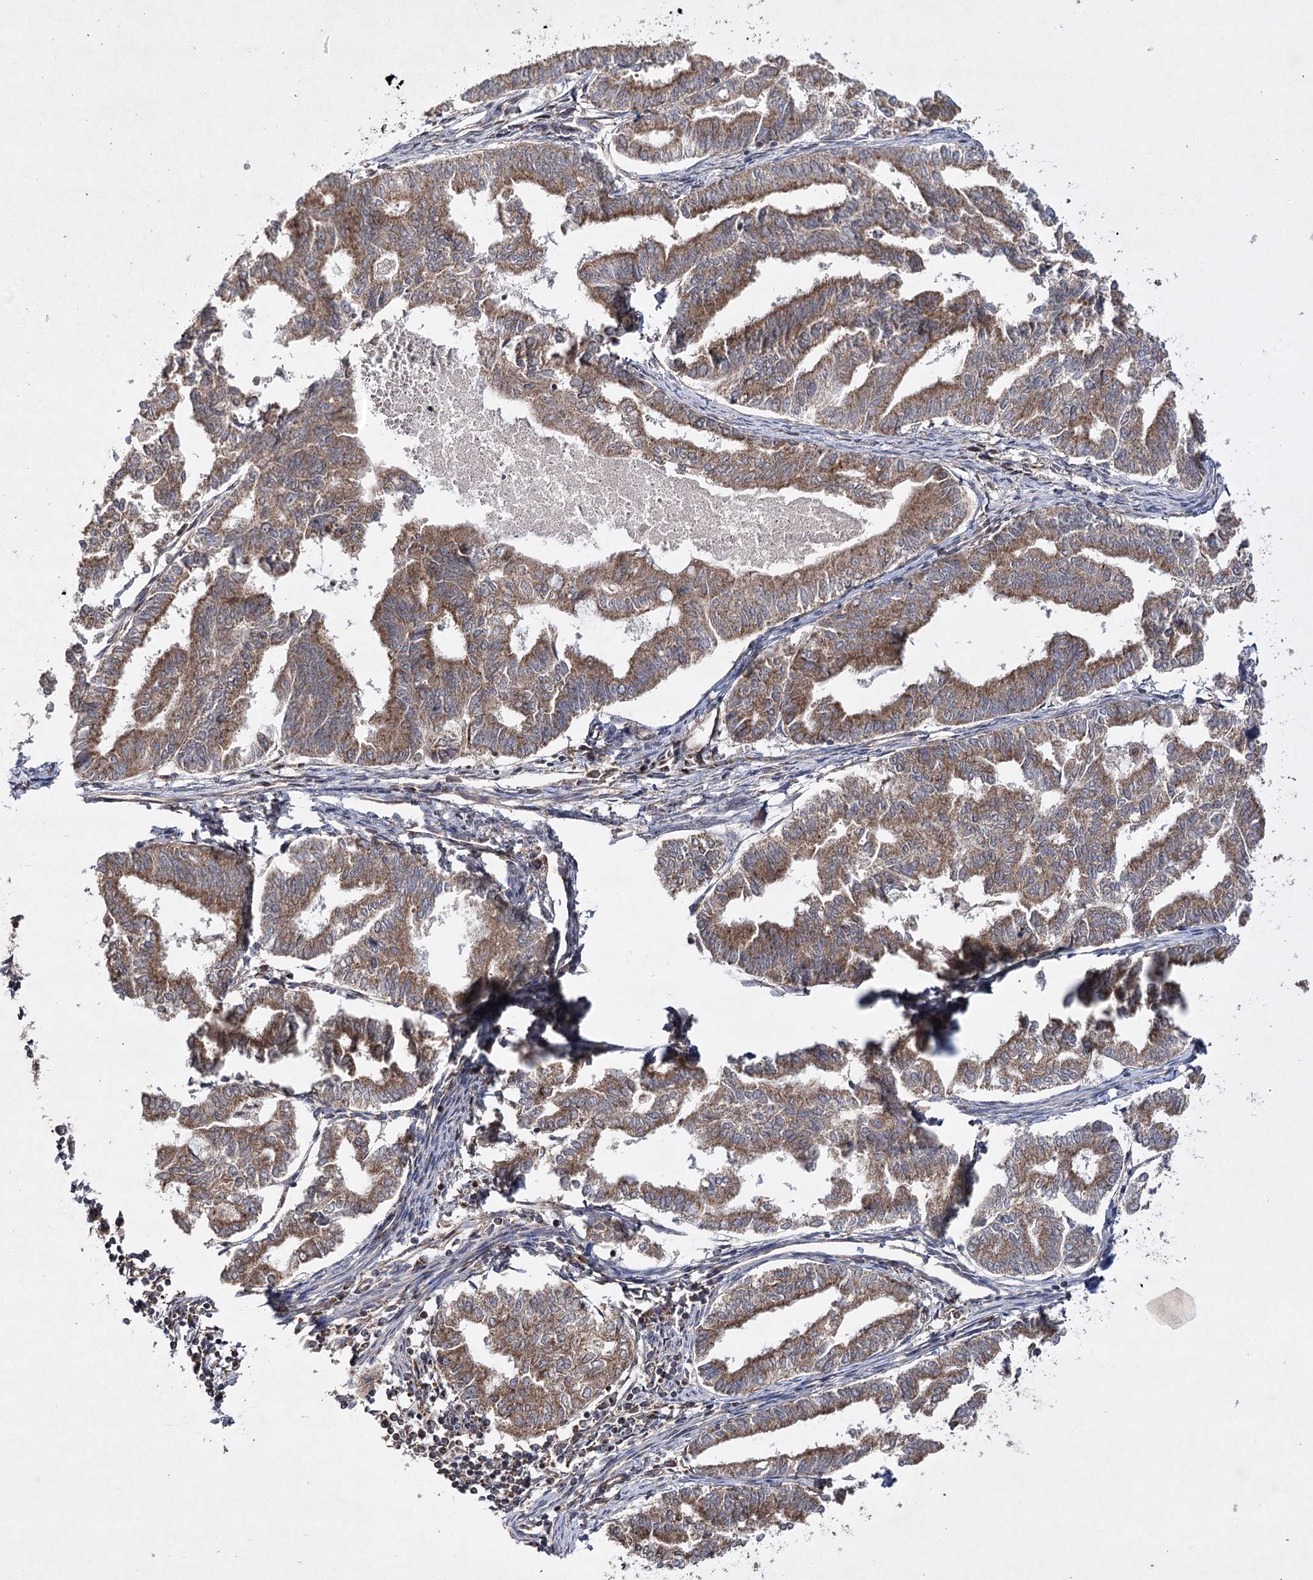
{"staining": {"intensity": "moderate", "quantity": ">75%", "location": "cytoplasmic/membranous"}, "tissue": "endometrial cancer", "cell_type": "Tumor cells", "image_type": "cancer", "snomed": [{"axis": "morphology", "description": "Adenocarcinoma, NOS"}, {"axis": "topography", "description": "Endometrium"}], "caption": "This is an image of immunohistochemistry (IHC) staining of endometrial adenocarcinoma, which shows moderate expression in the cytoplasmic/membranous of tumor cells.", "gene": "DNAJC13", "patient": {"sex": "female", "age": 79}}